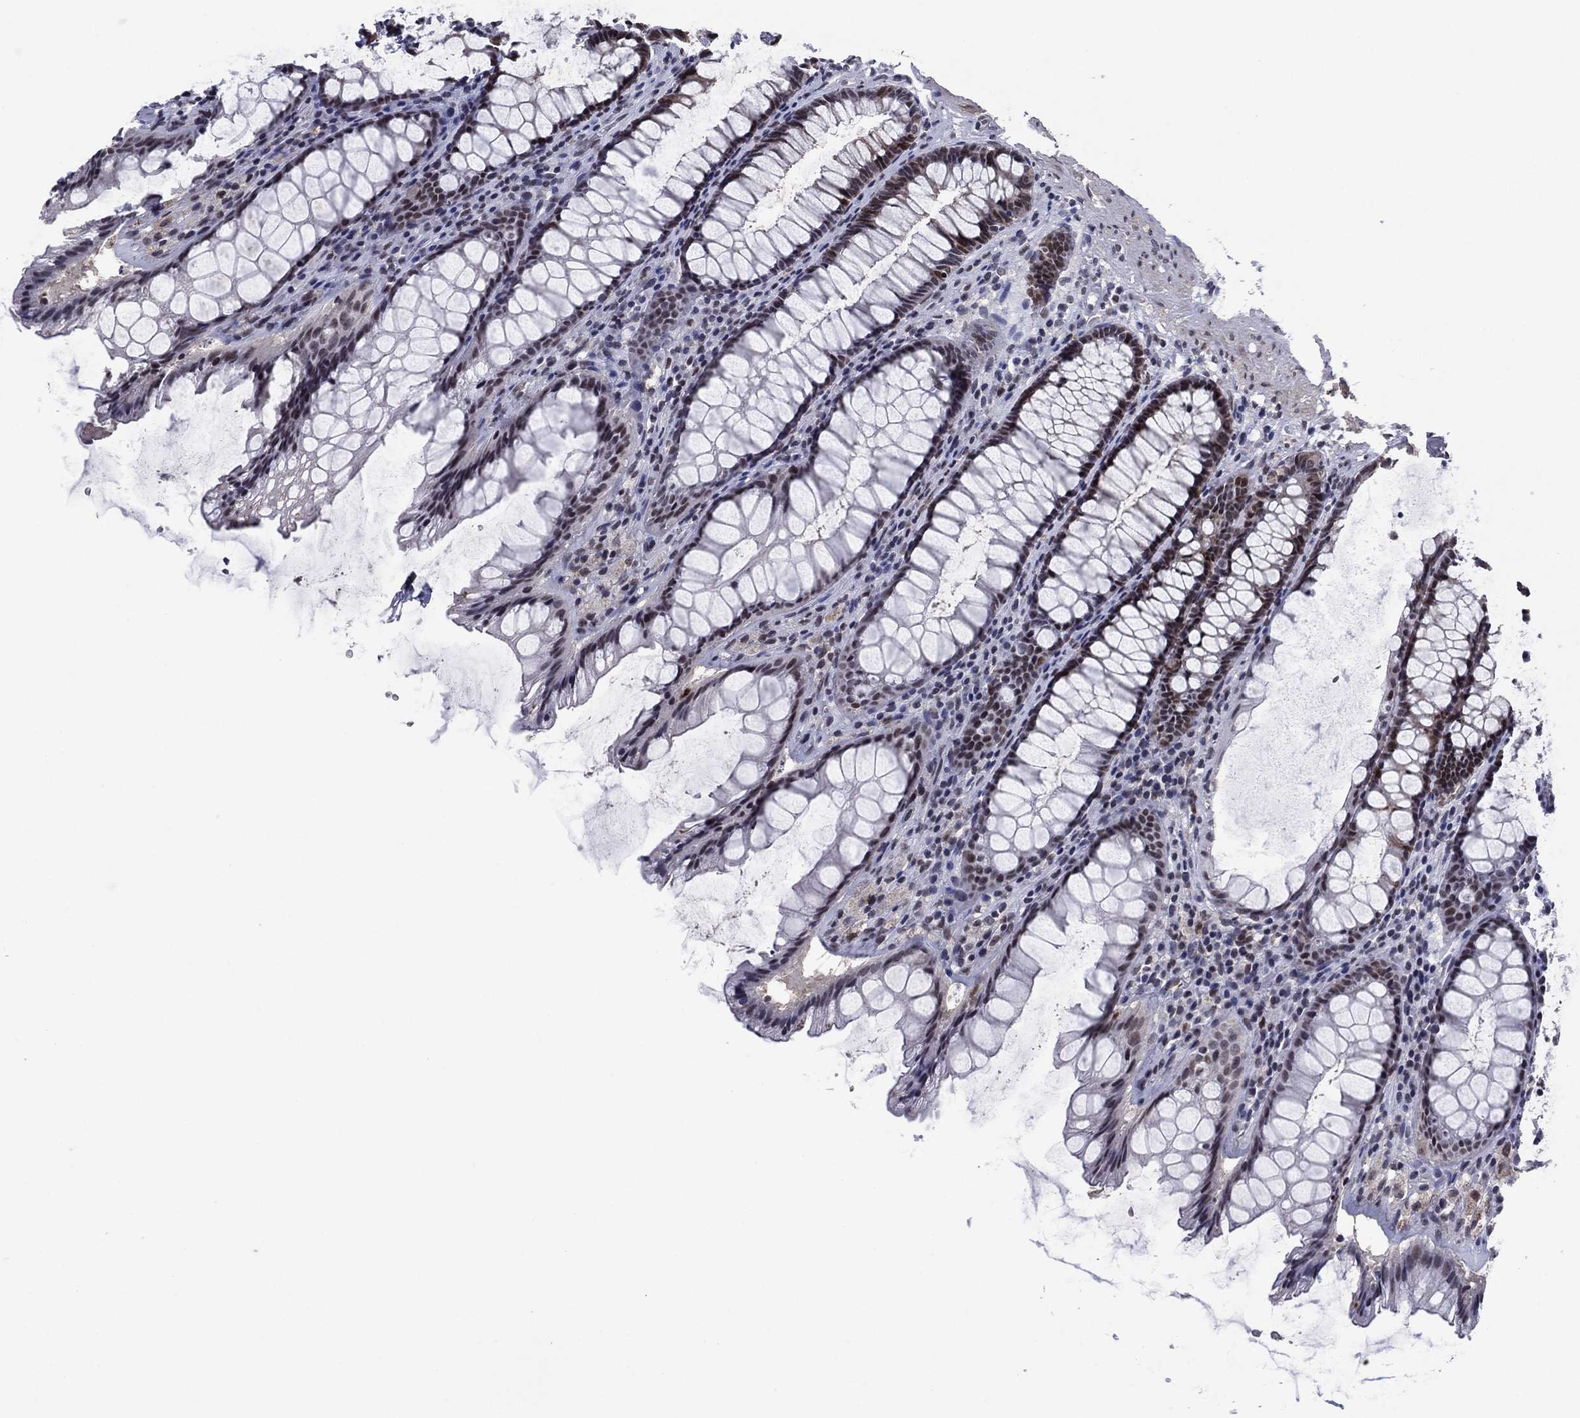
{"staining": {"intensity": "moderate", "quantity": "25%-75%", "location": "nuclear"}, "tissue": "rectum", "cell_type": "Glandular cells", "image_type": "normal", "snomed": [{"axis": "morphology", "description": "Normal tissue, NOS"}, {"axis": "topography", "description": "Rectum"}], "caption": "Immunohistochemistry (IHC) staining of unremarkable rectum, which reveals medium levels of moderate nuclear positivity in about 25%-75% of glandular cells indicating moderate nuclear protein positivity. The staining was performed using DAB (3,3'-diaminobenzidine) (brown) for protein detection and nuclei were counterstained in hematoxylin (blue).", "gene": "TYMS", "patient": {"sex": "male", "age": 72}}